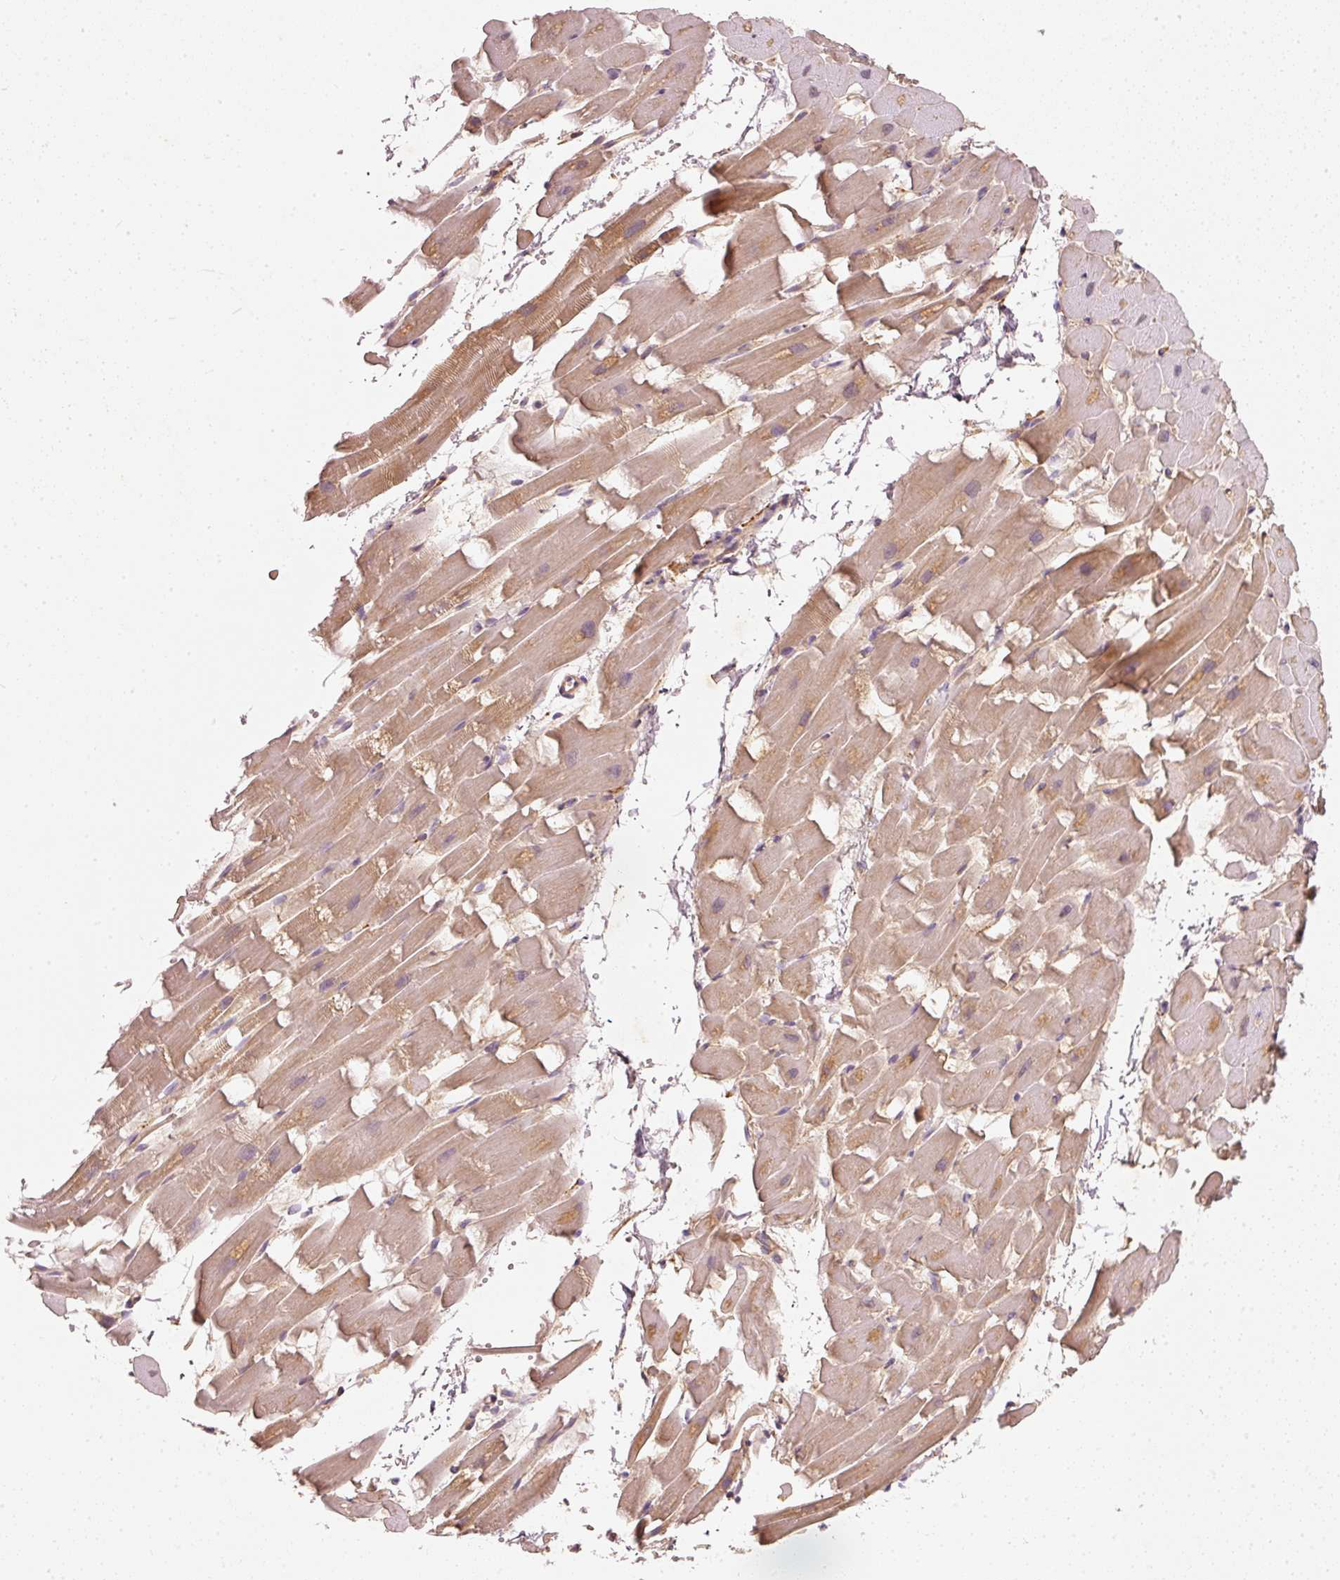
{"staining": {"intensity": "moderate", "quantity": ">75%", "location": "cytoplasmic/membranous"}, "tissue": "heart muscle", "cell_type": "Cardiomyocytes", "image_type": "normal", "snomed": [{"axis": "morphology", "description": "Normal tissue, NOS"}, {"axis": "topography", "description": "Heart"}], "caption": "This is a micrograph of IHC staining of benign heart muscle, which shows moderate staining in the cytoplasmic/membranous of cardiomyocytes.", "gene": "RGL2", "patient": {"sex": "male", "age": 37}}